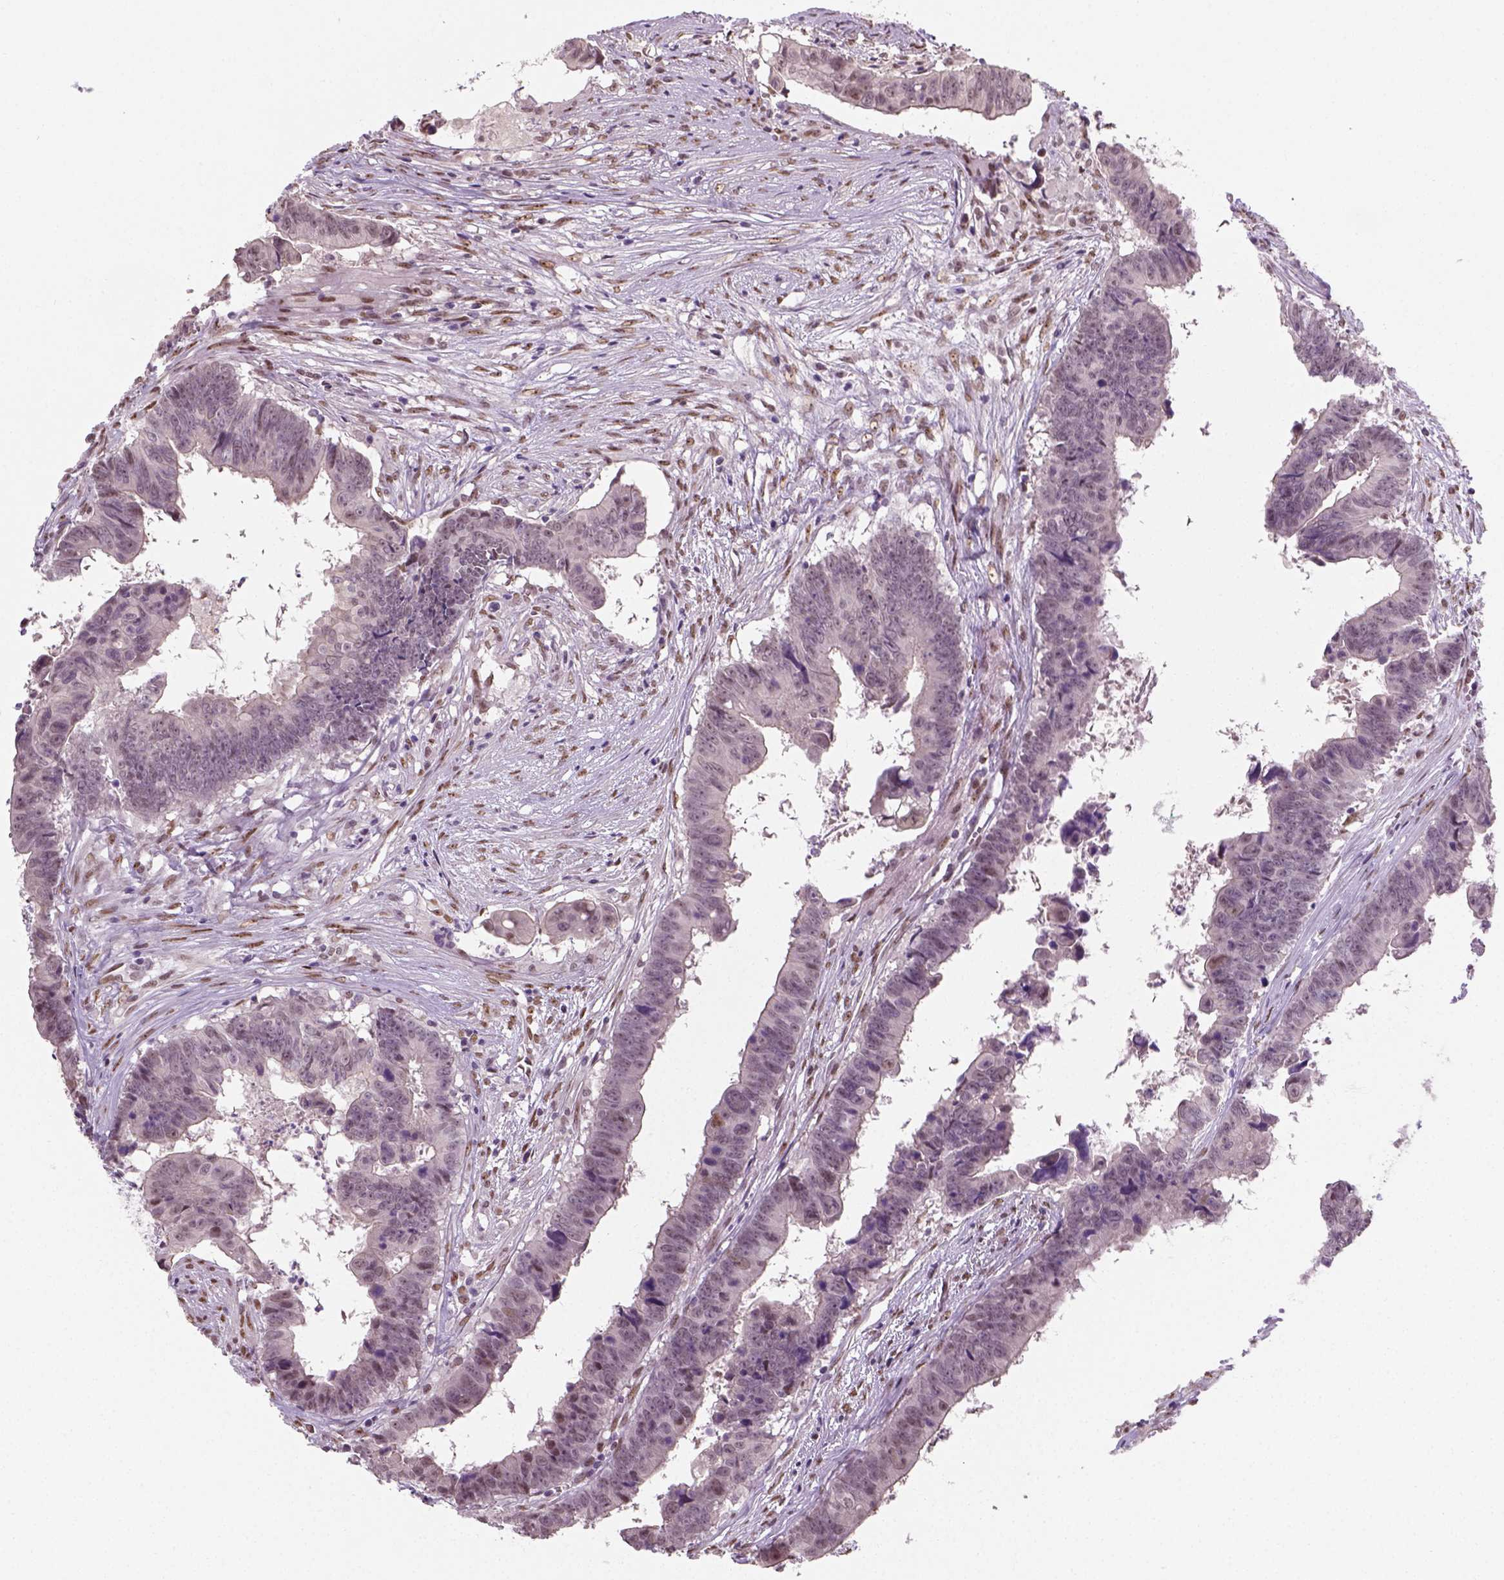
{"staining": {"intensity": "negative", "quantity": "none", "location": "none"}, "tissue": "colorectal cancer", "cell_type": "Tumor cells", "image_type": "cancer", "snomed": [{"axis": "morphology", "description": "Adenocarcinoma, NOS"}, {"axis": "topography", "description": "Colon"}], "caption": "Immunohistochemical staining of adenocarcinoma (colorectal) exhibits no significant staining in tumor cells.", "gene": "C1orf112", "patient": {"sex": "female", "age": 82}}